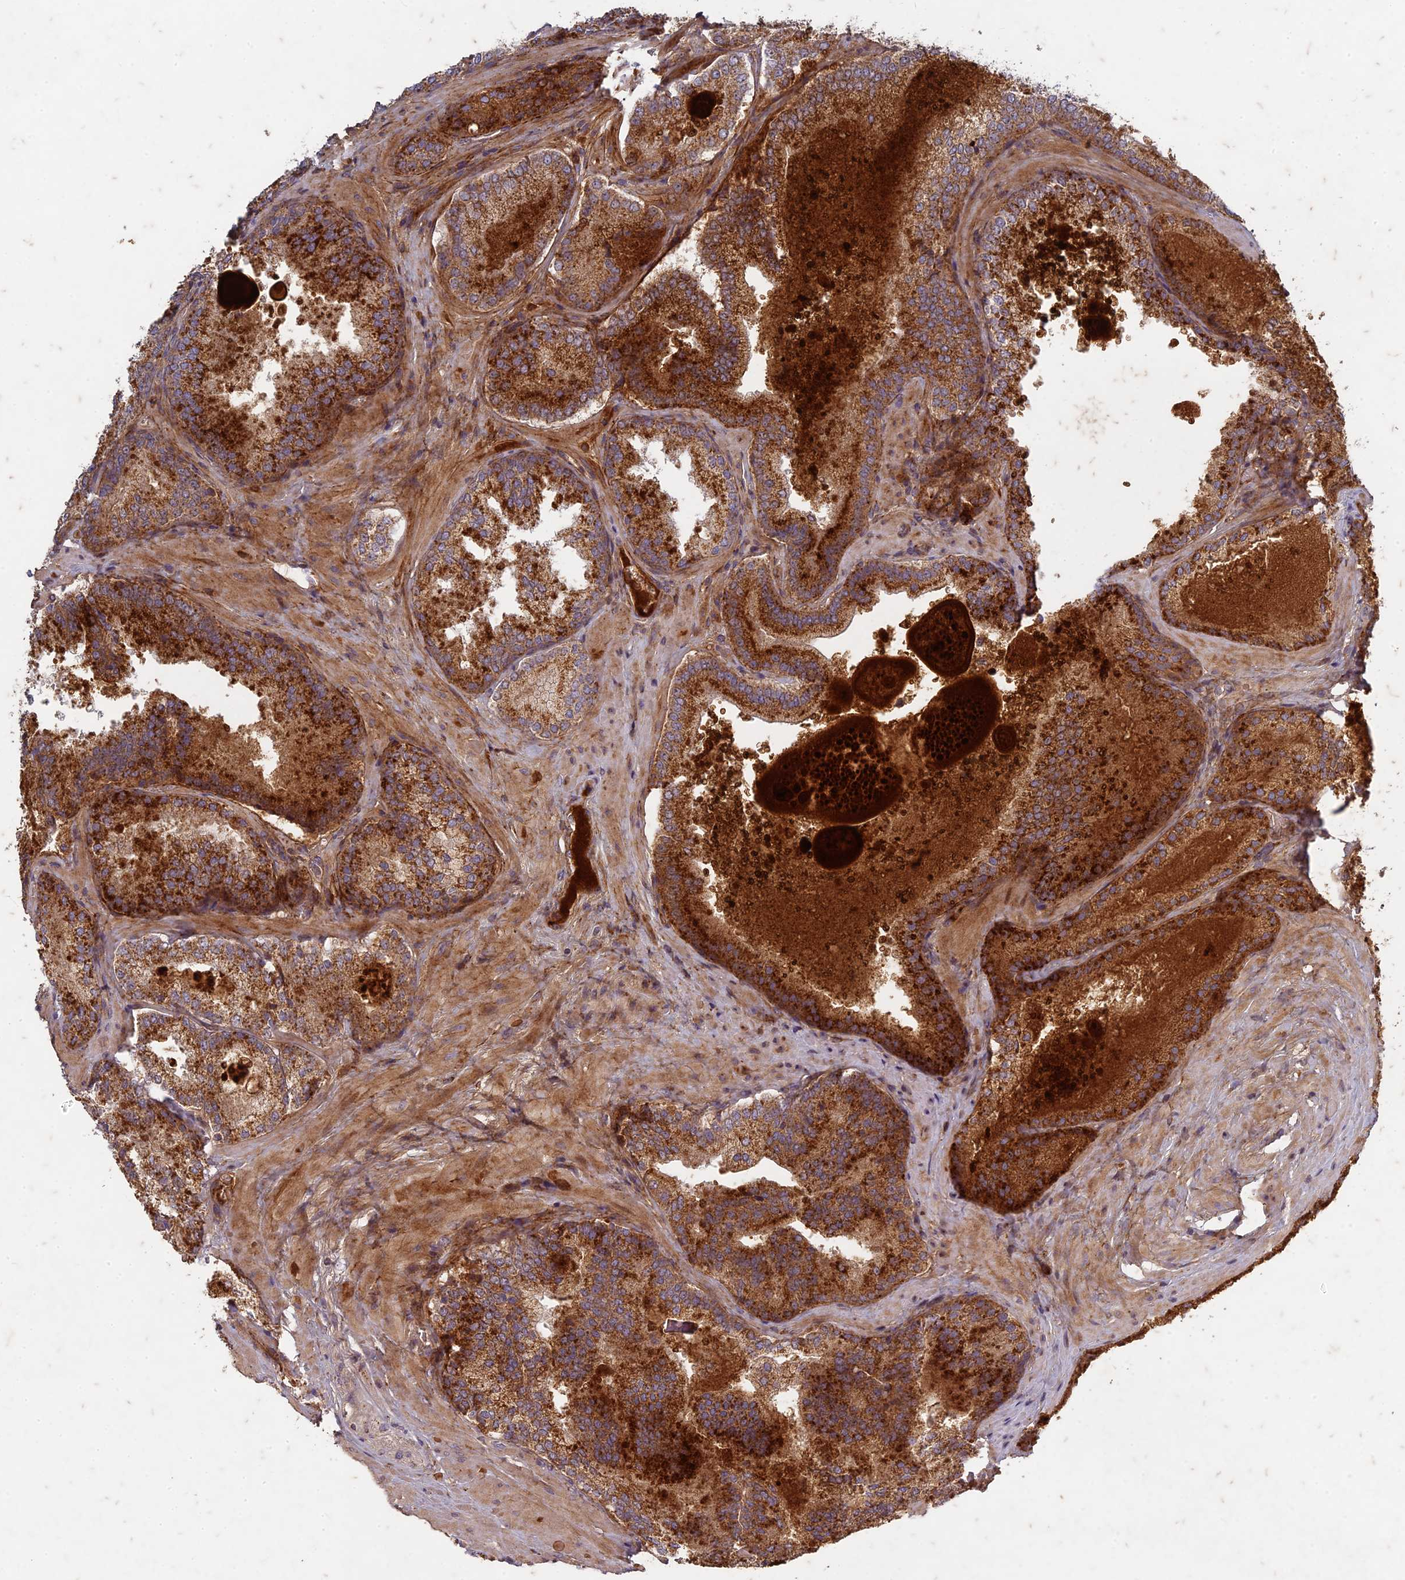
{"staining": {"intensity": "strong", "quantity": ">75%", "location": "cytoplasmic/membranous"}, "tissue": "prostate cancer", "cell_type": "Tumor cells", "image_type": "cancer", "snomed": [{"axis": "morphology", "description": "Adenocarcinoma, Low grade"}, {"axis": "topography", "description": "Prostate"}], "caption": "IHC staining of adenocarcinoma (low-grade) (prostate), which shows high levels of strong cytoplasmic/membranous staining in approximately >75% of tumor cells indicating strong cytoplasmic/membranous protein expression. The staining was performed using DAB (3,3'-diaminobenzidine) (brown) for protein detection and nuclei were counterstained in hematoxylin (blue).", "gene": "TCF25", "patient": {"sex": "male", "age": 74}}